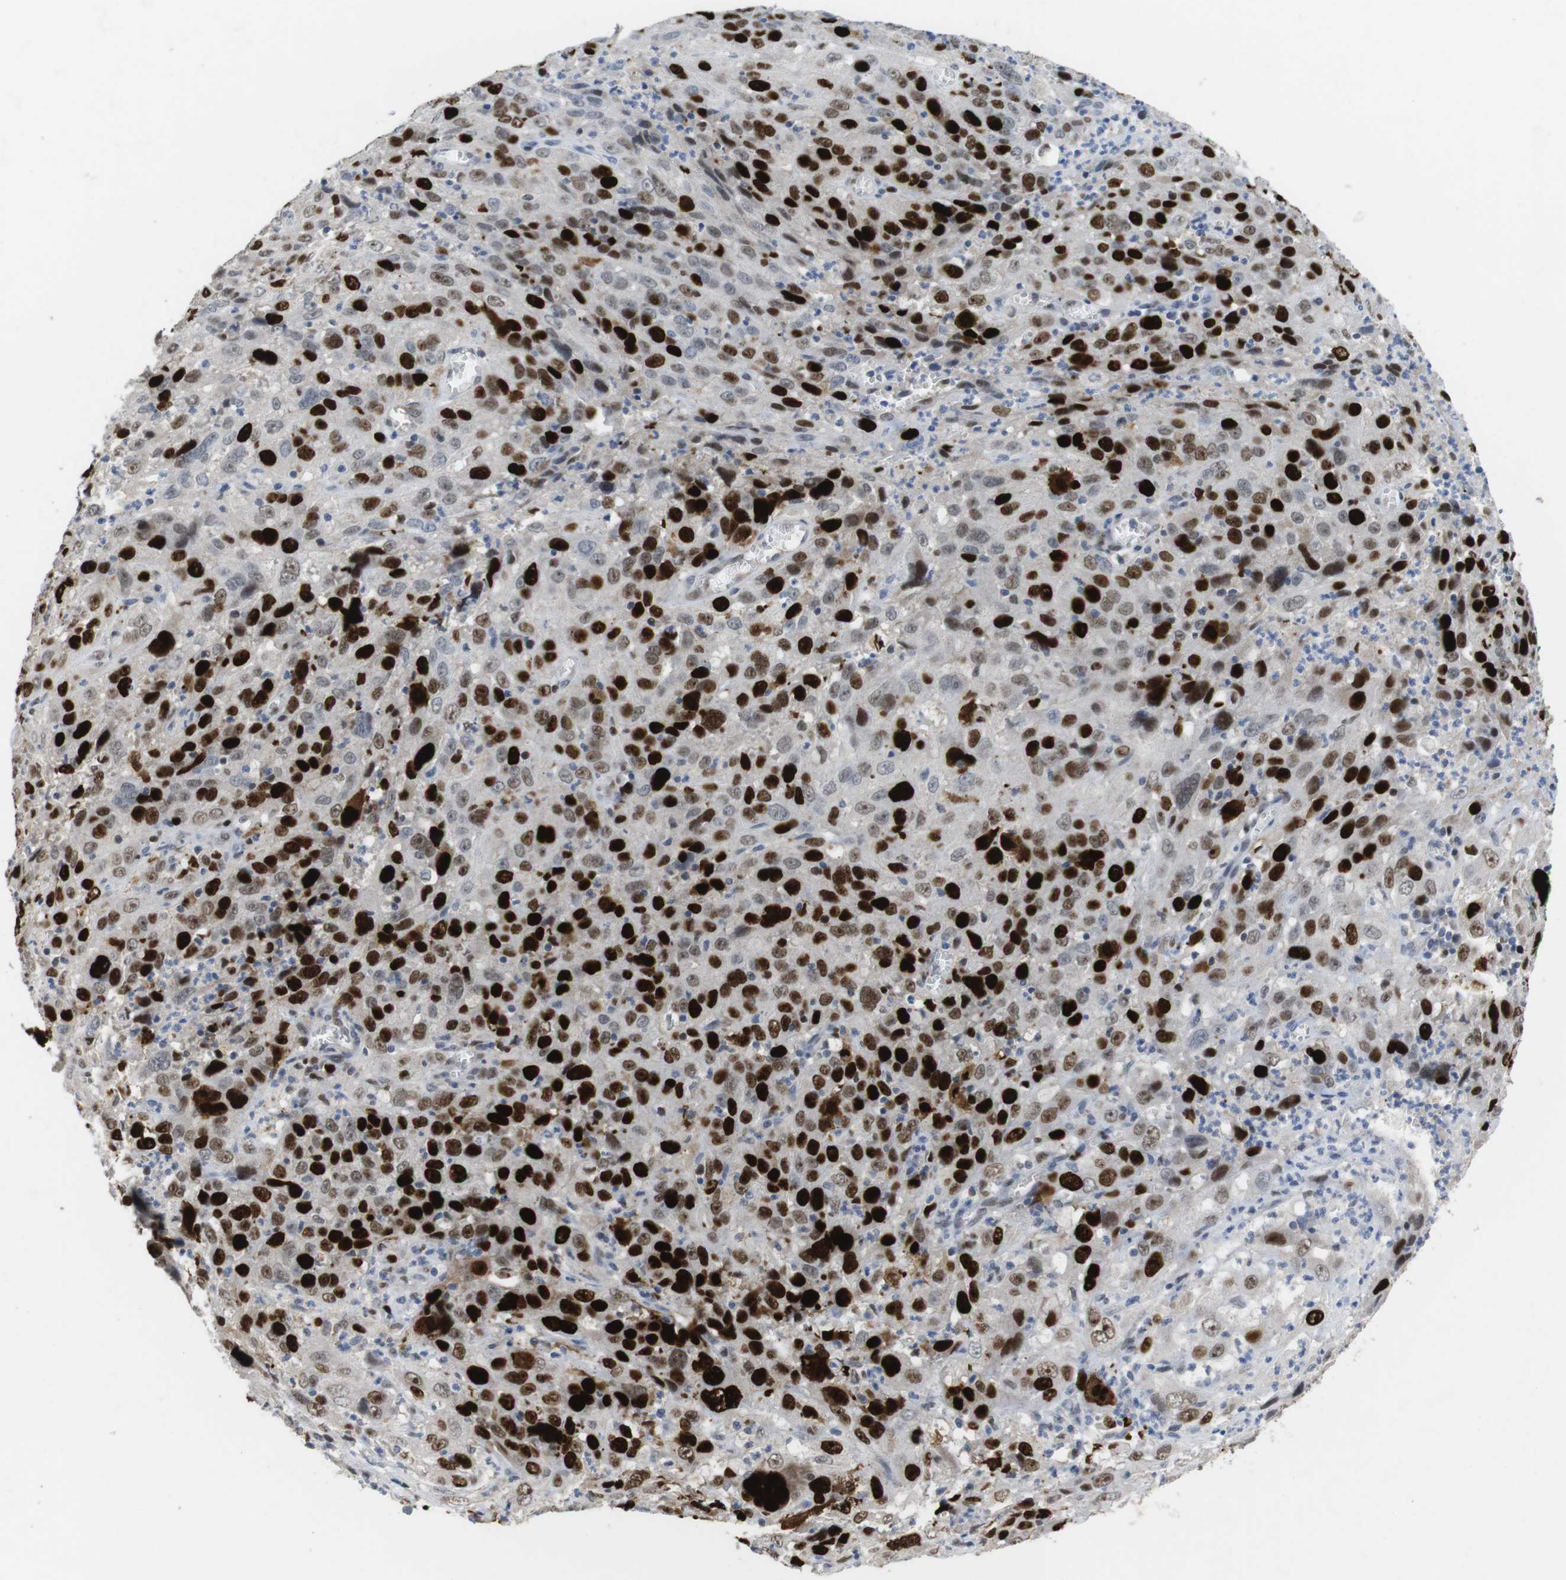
{"staining": {"intensity": "strong", "quantity": ">75%", "location": "nuclear"}, "tissue": "cervical cancer", "cell_type": "Tumor cells", "image_type": "cancer", "snomed": [{"axis": "morphology", "description": "Squamous cell carcinoma, NOS"}, {"axis": "topography", "description": "Cervix"}], "caption": "Brown immunohistochemical staining in human cervical squamous cell carcinoma exhibits strong nuclear staining in approximately >75% of tumor cells.", "gene": "KPNA2", "patient": {"sex": "female", "age": 32}}